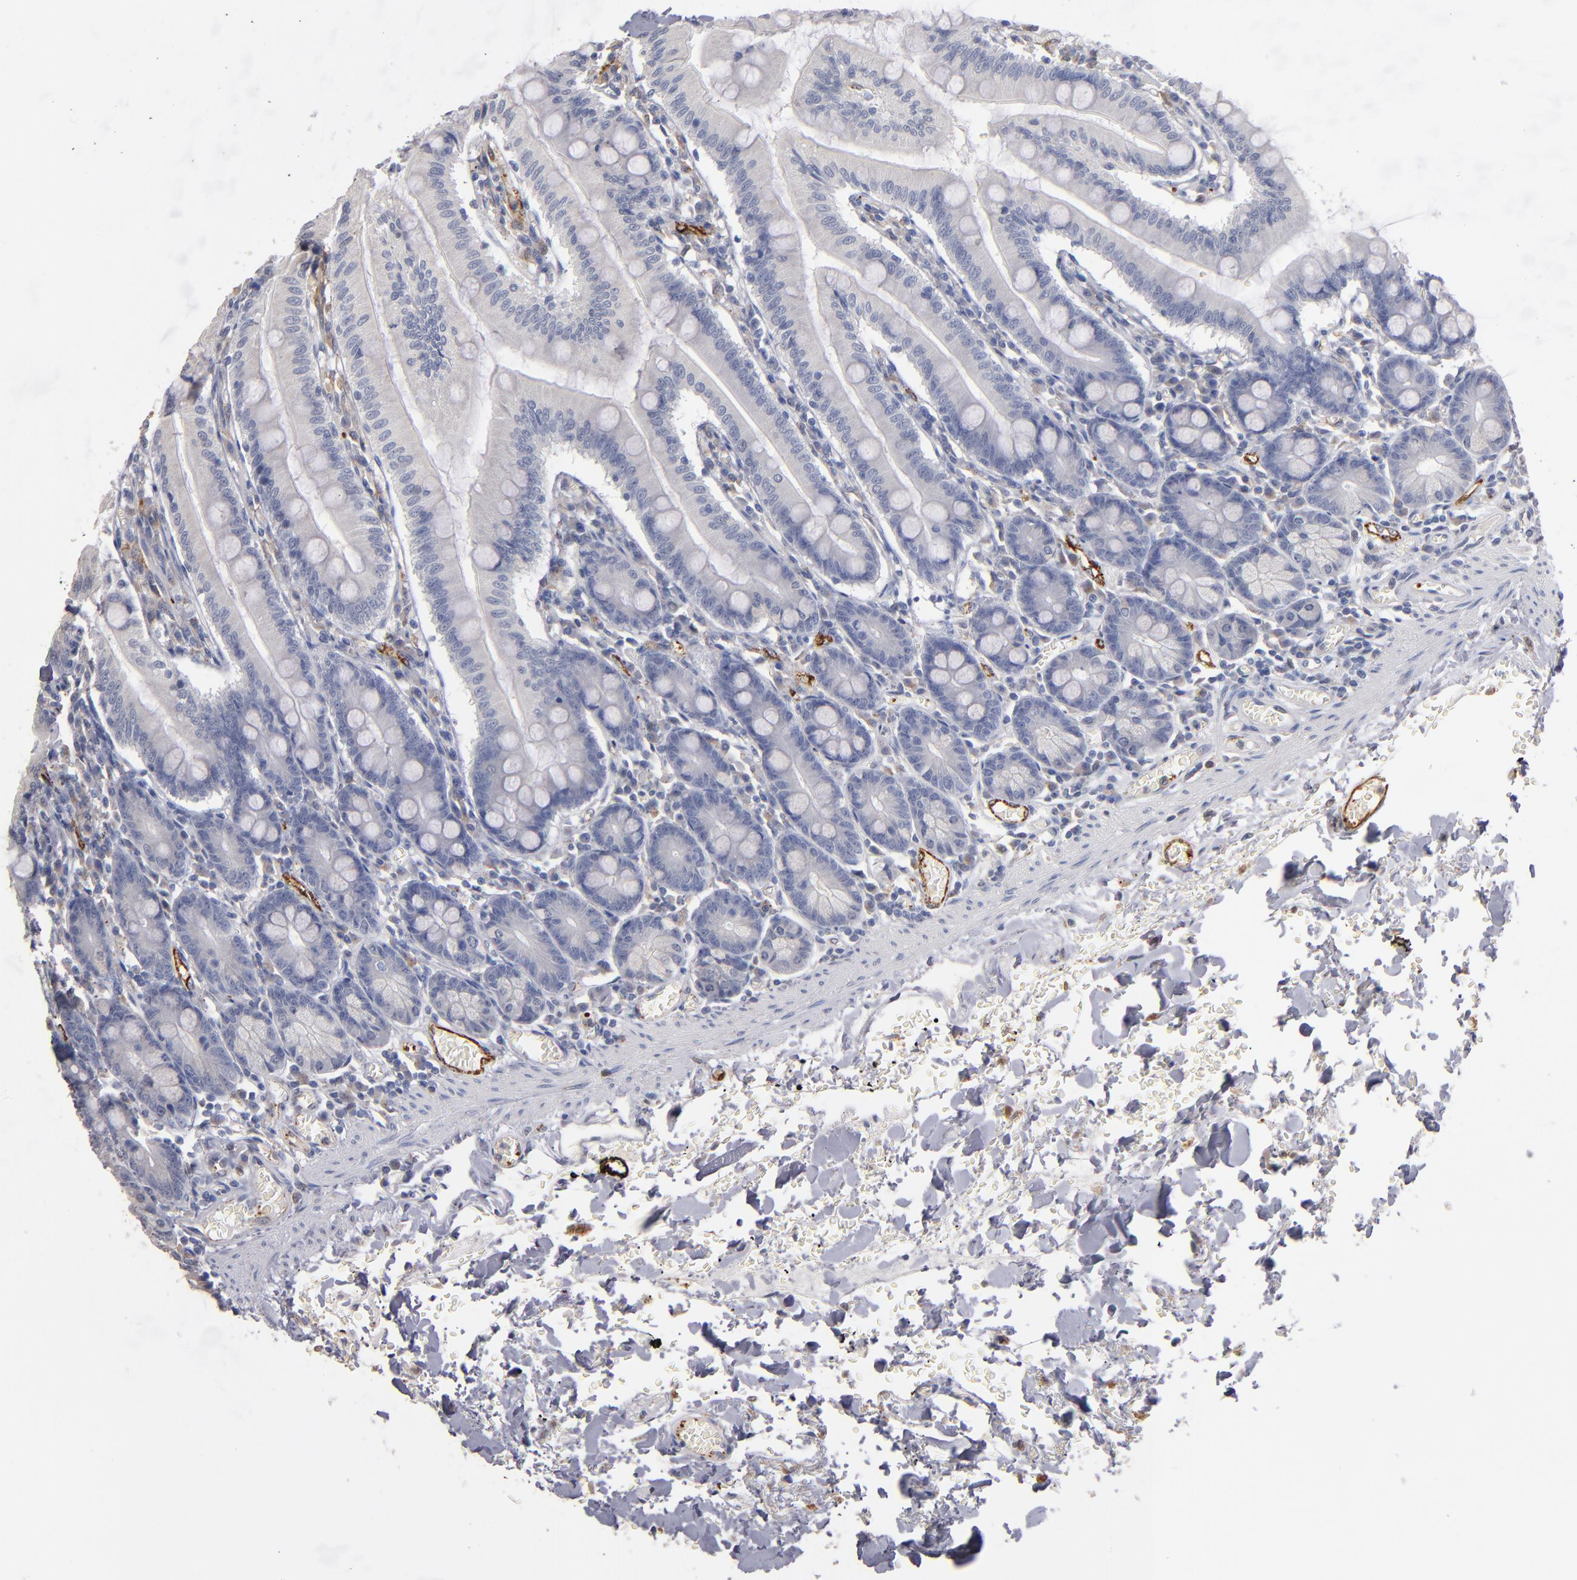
{"staining": {"intensity": "negative", "quantity": "none", "location": "none"}, "tissue": "small intestine", "cell_type": "Glandular cells", "image_type": "normal", "snomed": [{"axis": "morphology", "description": "Normal tissue, NOS"}, {"axis": "topography", "description": "Small intestine"}], "caption": "Micrograph shows no protein expression in glandular cells of unremarkable small intestine.", "gene": "SELP", "patient": {"sex": "male", "age": 71}}